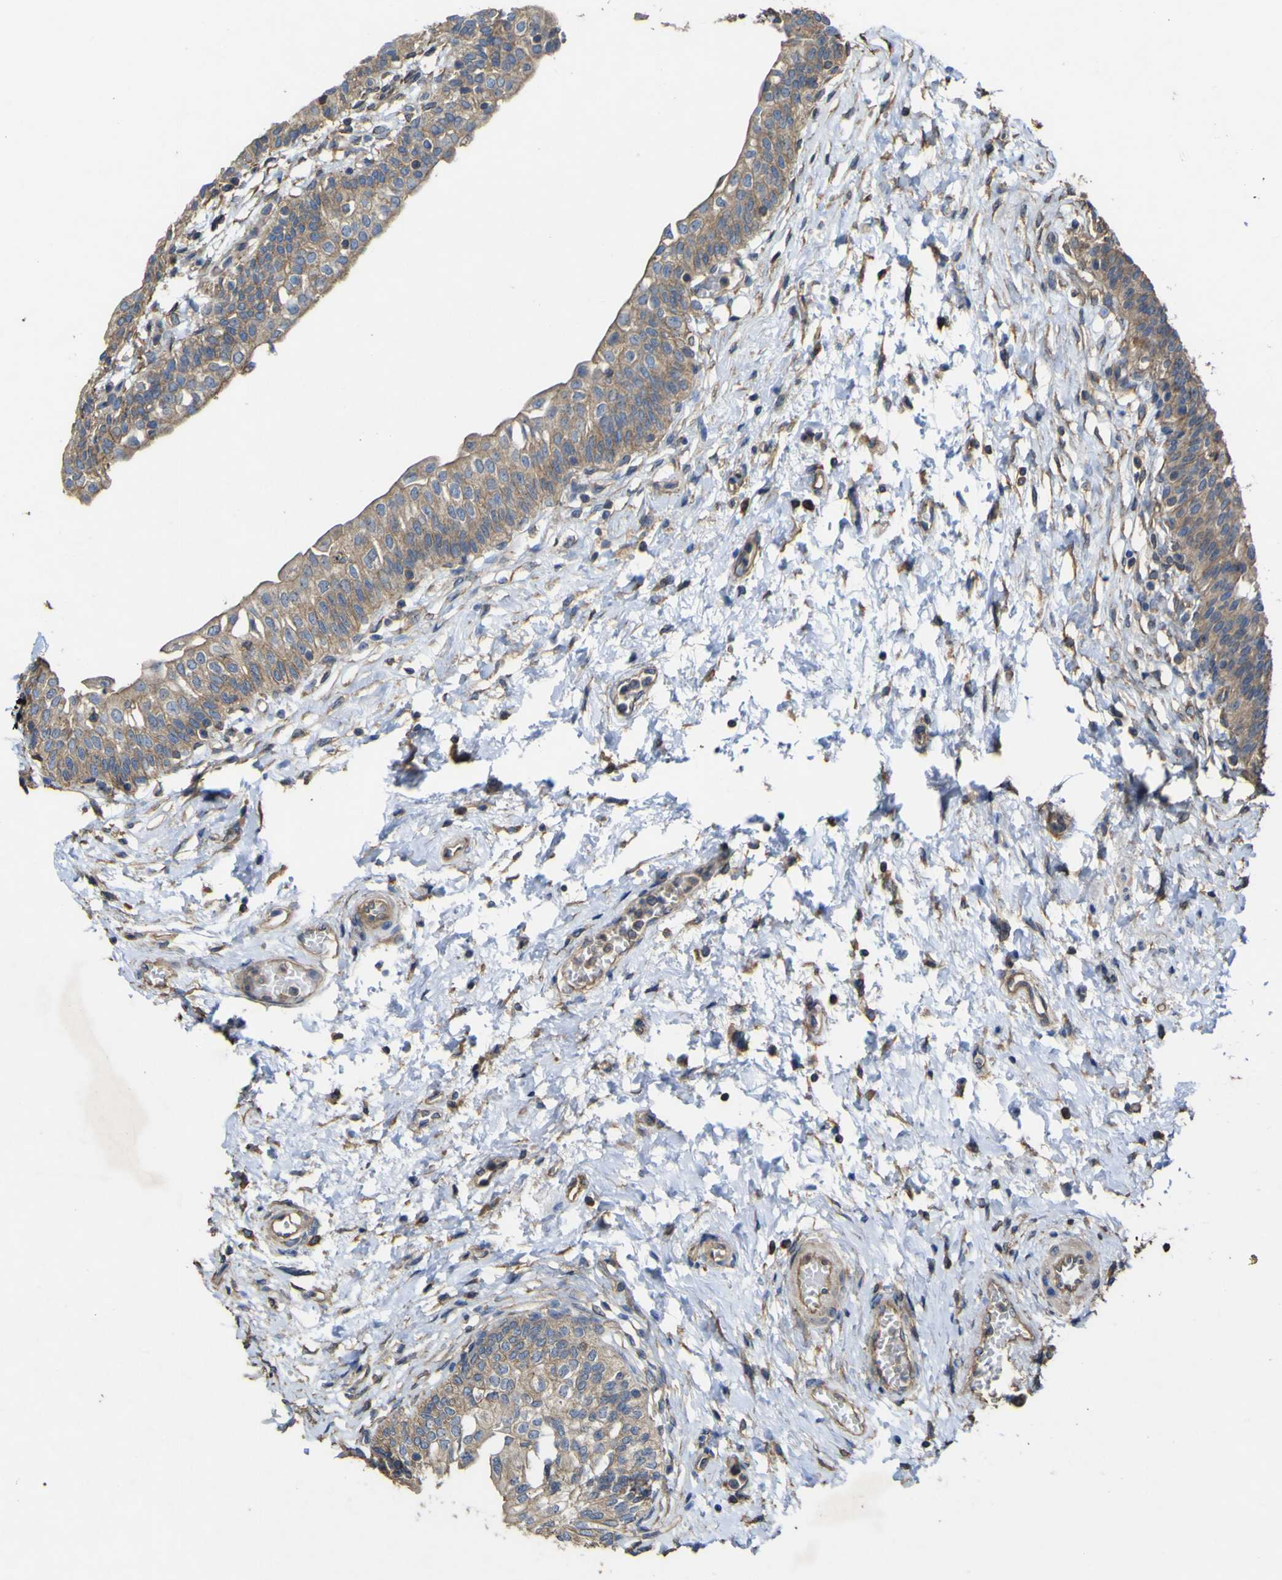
{"staining": {"intensity": "moderate", "quantity": ">75%", "location": "cytoplasmic/membranous"}, "tissue": "urinary bladder", "cell_type": "Urothelial cells", "image_type": "normal", "snomed": [{"axis": "morphology", "description": "Normal tissue, NOS"}, {"axis": "topography", "description": "Urinary bladder"}], "caption": "Immunohistochemical staining of benign human urinary bladder demonstrates moderate cytoplasmic/membranous protein expression in approximately >75% of urothelial cells.", "gene": "TNFSF15", "patient": {"sex": "male", "age": 55}}